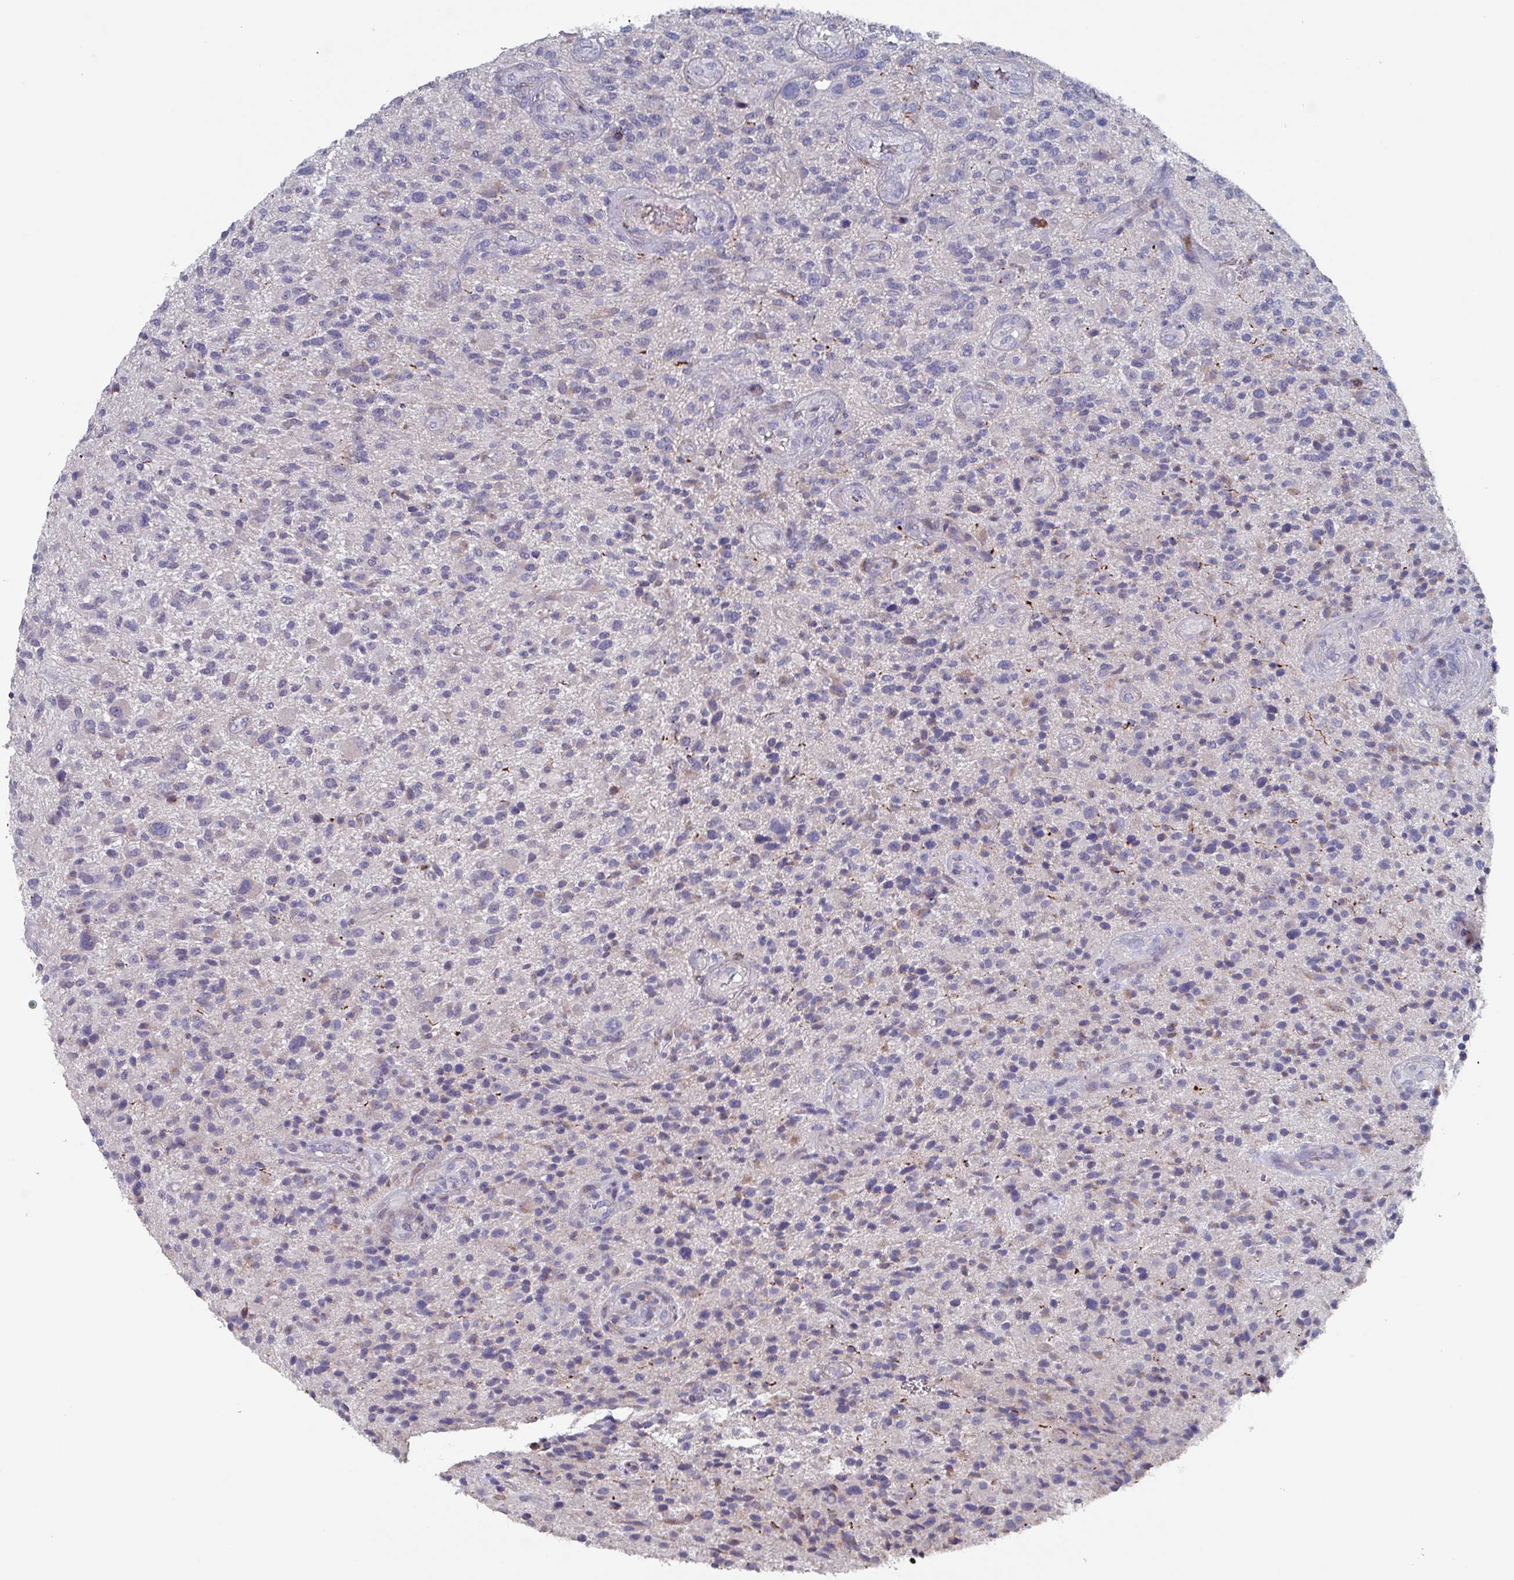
{"staining": {"intensity": "negative", "quantity": "none", "location": "none"}, "tissue": "glioma", "cell_type": "Tumor cells", "image_type": "cancer", "snomed": [{"axis": "morphology", "description": "Glioma, malignant, High grade"}, {"axis": "topography", "description": "Brain"}], "caption": "Photomicrograph shows no significant protein expression in tumor cells of glioma.", "gene": "DRD5", "patient": {"sex": "male", "age": 47}}